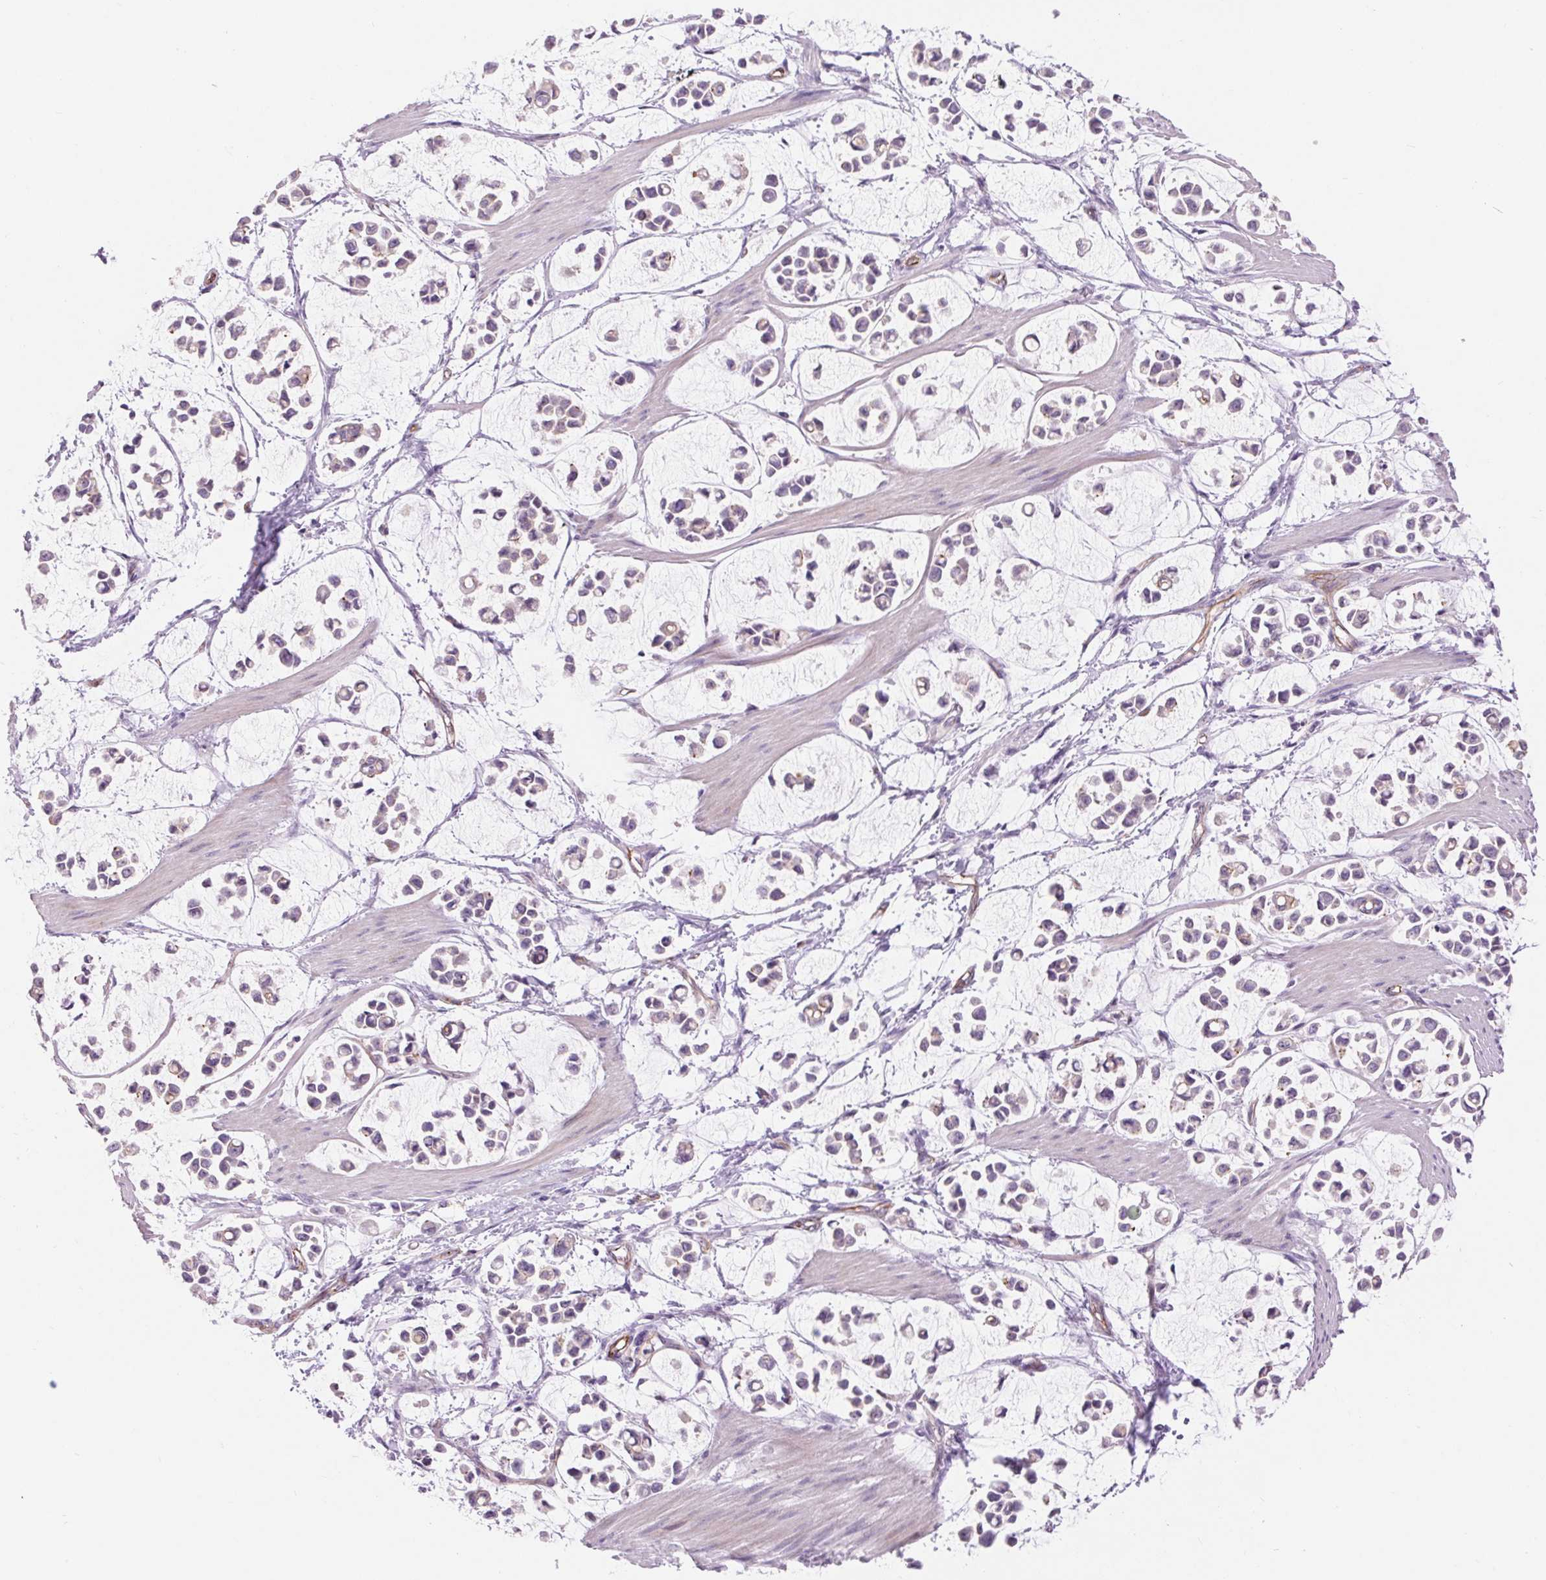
{"staining": {"intensity": "negative", "quantity": "none", "location": "none"}, "tissue": "stomach cancer", "cell_type": "Tumor cells", "image_type": "cancer", "snomed": [{"axis": "morphology", "description": "Adenocarcinoma, NOS"}, {"axis": "topography", "description": "Stomach"}], "caption": "Immunohistochemistry micrograph of human stomach cancer (adenocarcinoma) stained for a protein (brown), which reveals no expression in tumor cells. (Stains: DAB IHC with hematoxylin counter stain, Microscopy: brightfield microscopy at high magnification).", "gene": "DIXDC1", "patient": {"sex": "male", "age": 82}}